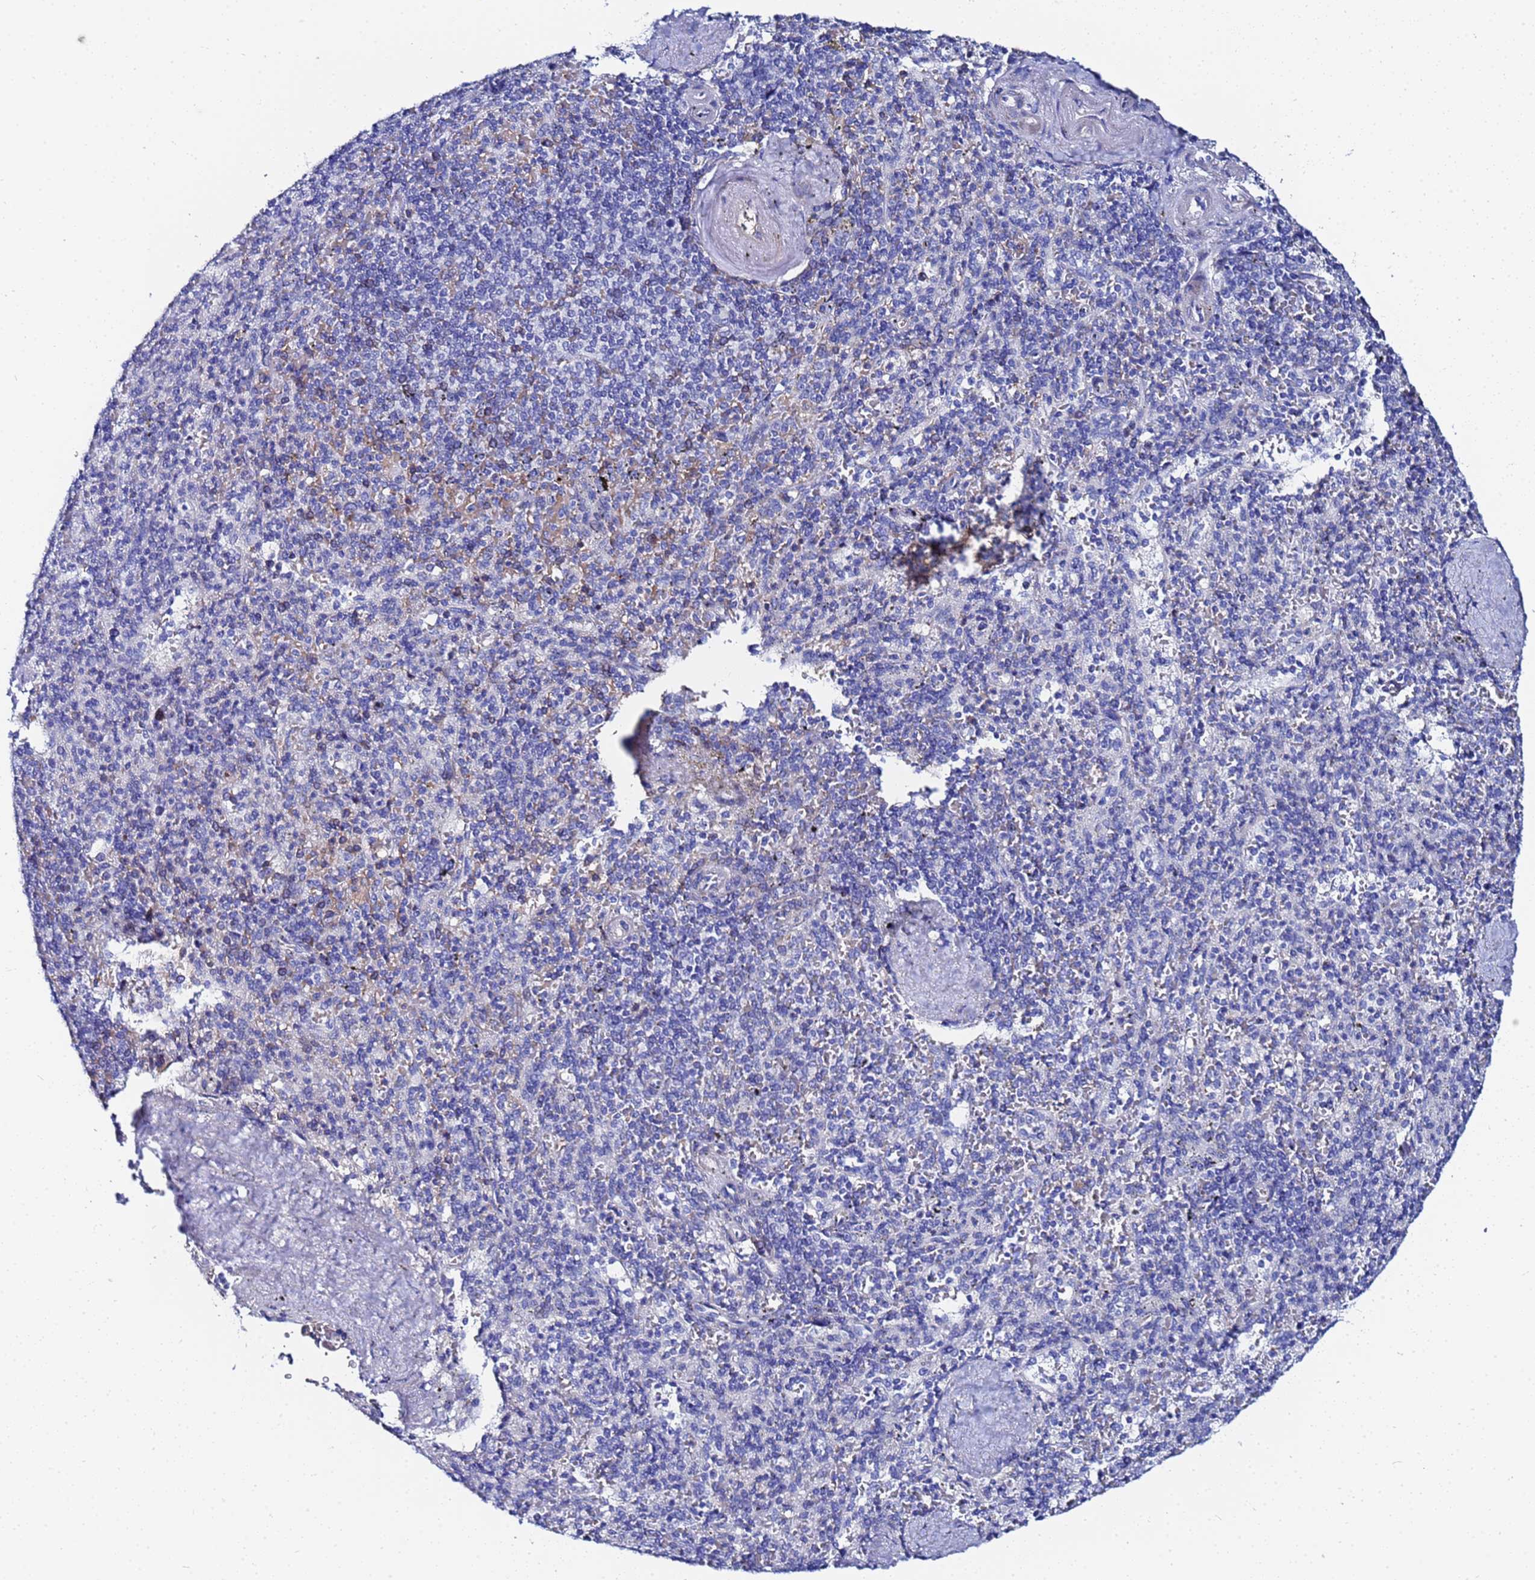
{"staining": {"intensity": "negative", "quantity": "none", "location": "none"}, "tissue": "spleen", "cell_type": "Cells in red pulp", "image_type": "normal", "snomed": [{"axis": "morphology", "description": "Normal tissue, NOS"}, {"axis": "topography", "description": "Spleen"}], "caption": "A high-resolution histopathology image shows immunohistochemistry staining of normal spleen, which displays no significant positivity in cells in red pulp. (DAB (3,3'-diaminobenzidine) immunohistochemistry, high magnification).", "gene": "ZNF26", "patient": {"sex": "male", "age": 82}}